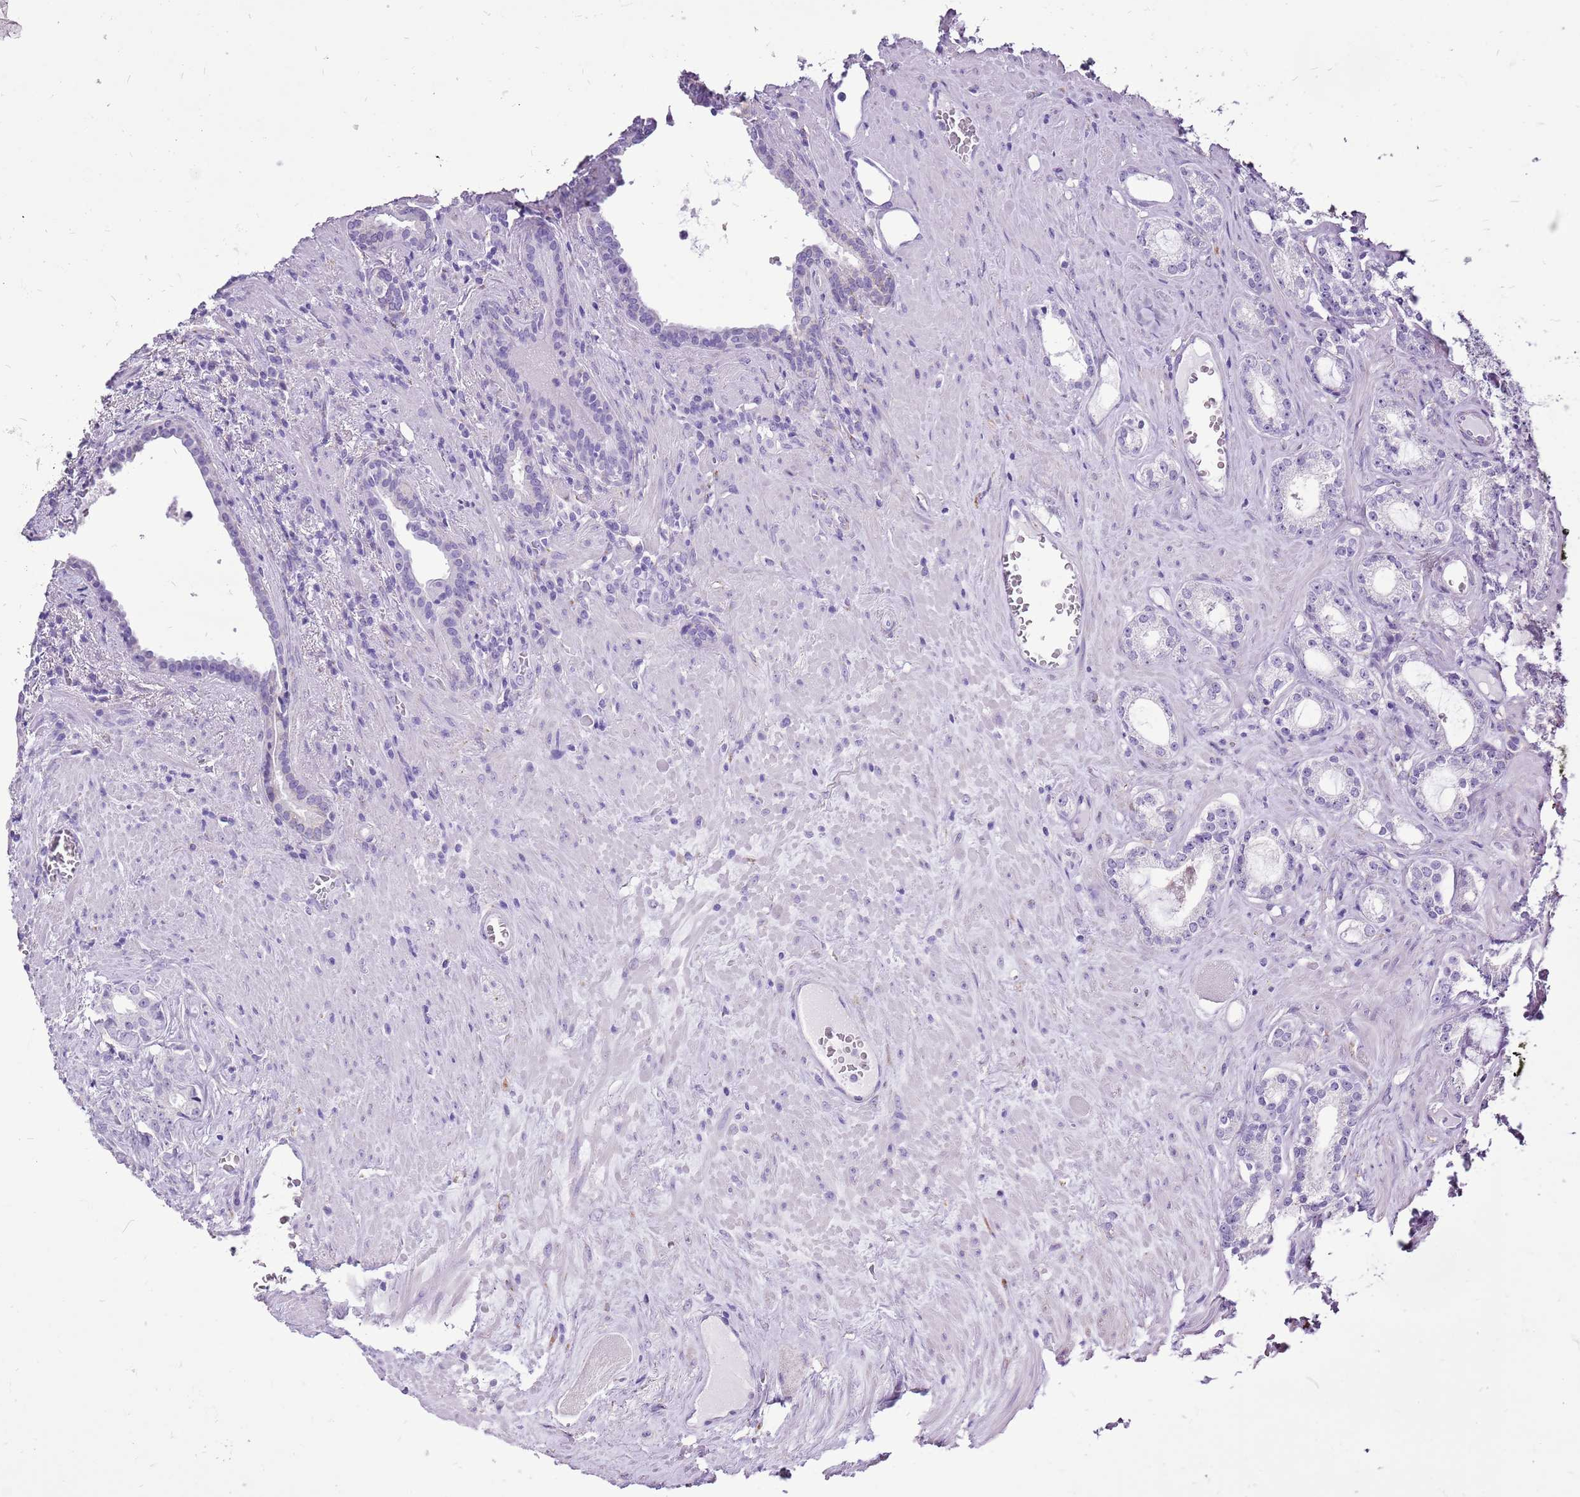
{"staining": {"intensity": "negative", "quantity": "none", "location": "none"}, "tissue": "prostate cancer", "cell_type": "Tumor cells", "image_type": "cancer", "snomed": [{"axis": "morphology", "description": "Adenocarcinoma, Low grade"}, {"axis": "topography", "description": "Prostate"}], "caption": "IHC micrograph of neoplastic tissue: low-grade adenocarcinoma (prostate) stained with DAB demonstrates no significant protein expression in tumor cells.", "gene": "ACSS3", "patient": {"sex": "male", "age": 71}}